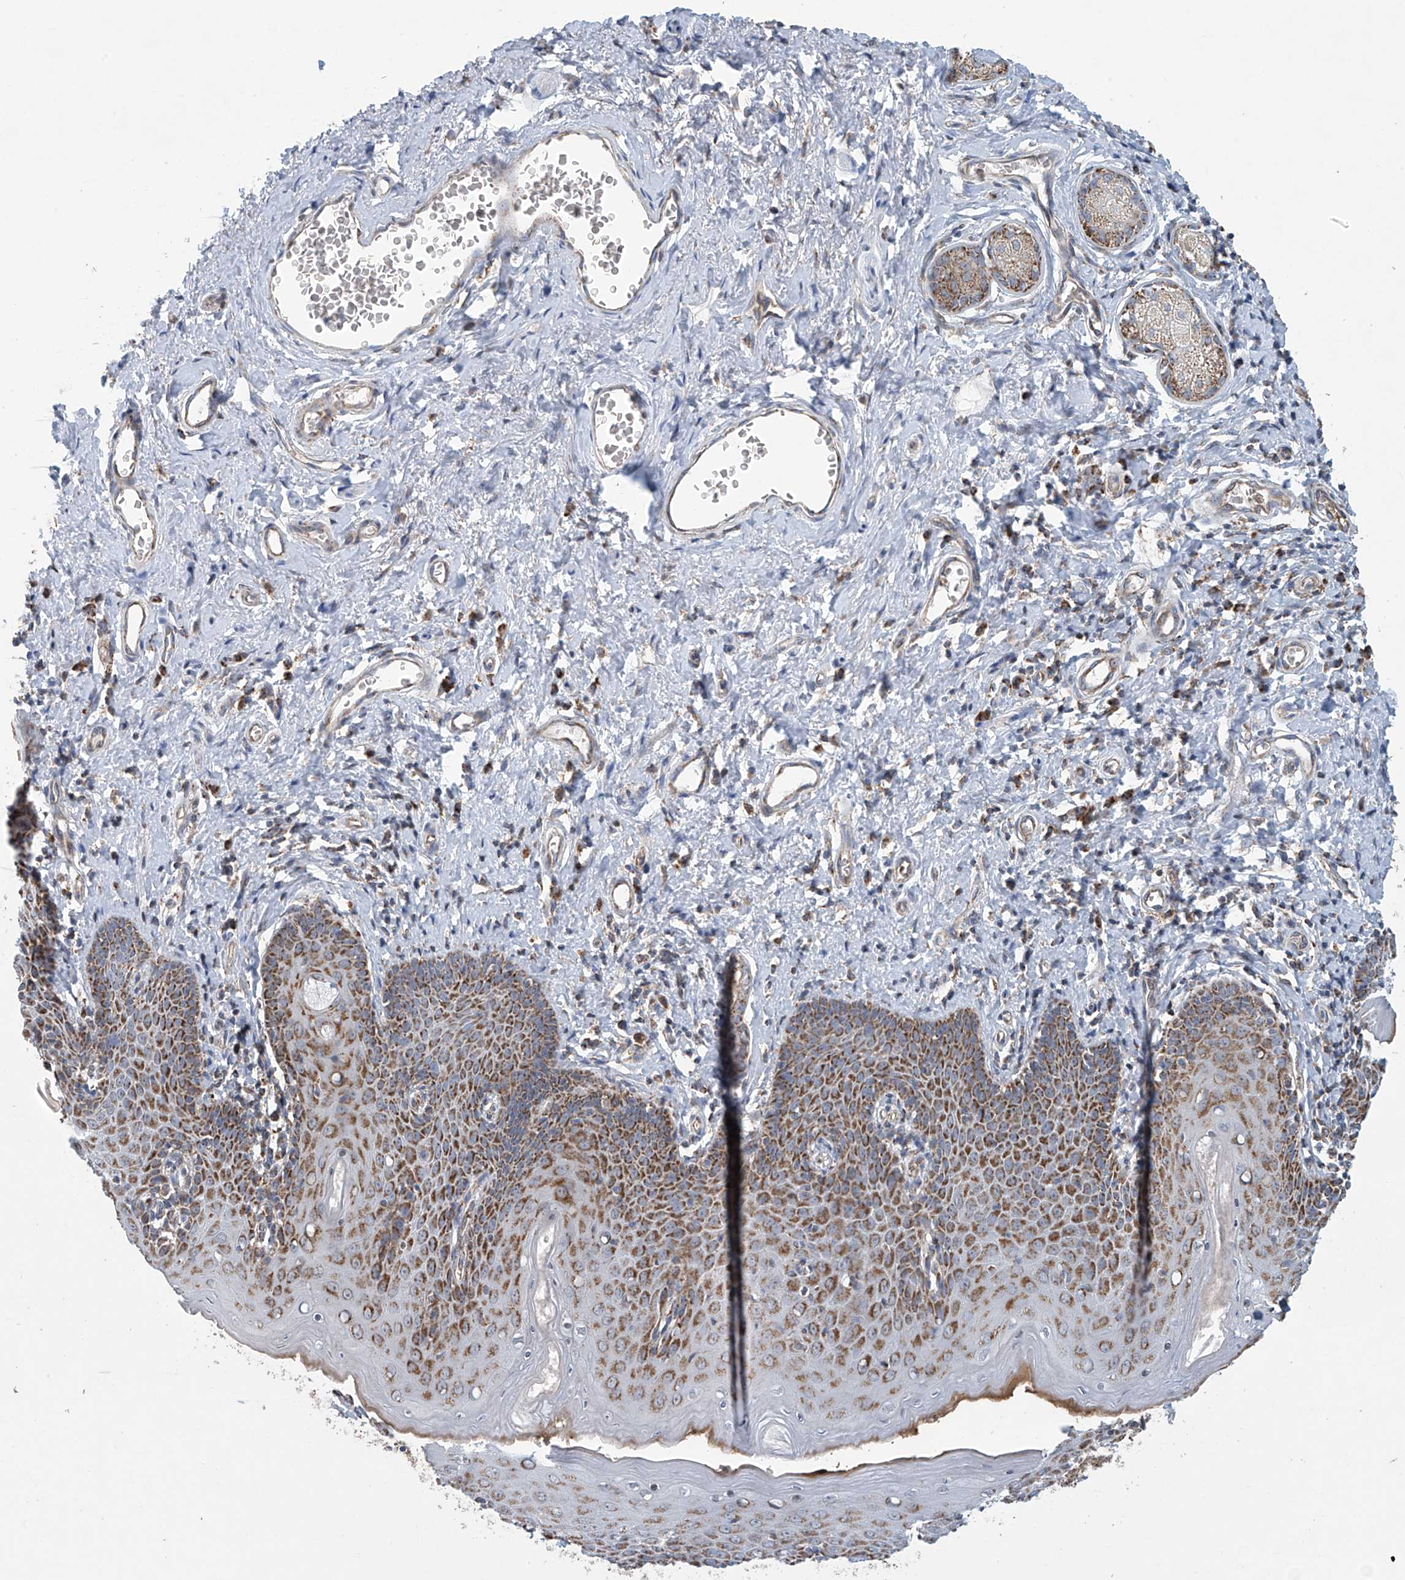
{"staining": {"intensity": "moderate", "quantity": ">75%", "location": "cytoplasmic/membranous"}, "tissue": "skin", "cell_type": "Epidermal cells", "image_type": "normal", "snomed": [{"axis": "morphology", "description": "Normal tissue, NOS"}, {"axis": "topography", "description": "Vulva"}], "caption": "Immunohistochemical staining of unremarkable human skin shows medium levels of moderate cytoplasmic/membranous expression in about >75% of epidermal cells.", "gene": "COMMD1", "patient": {"sex": "female", "age": 66}}